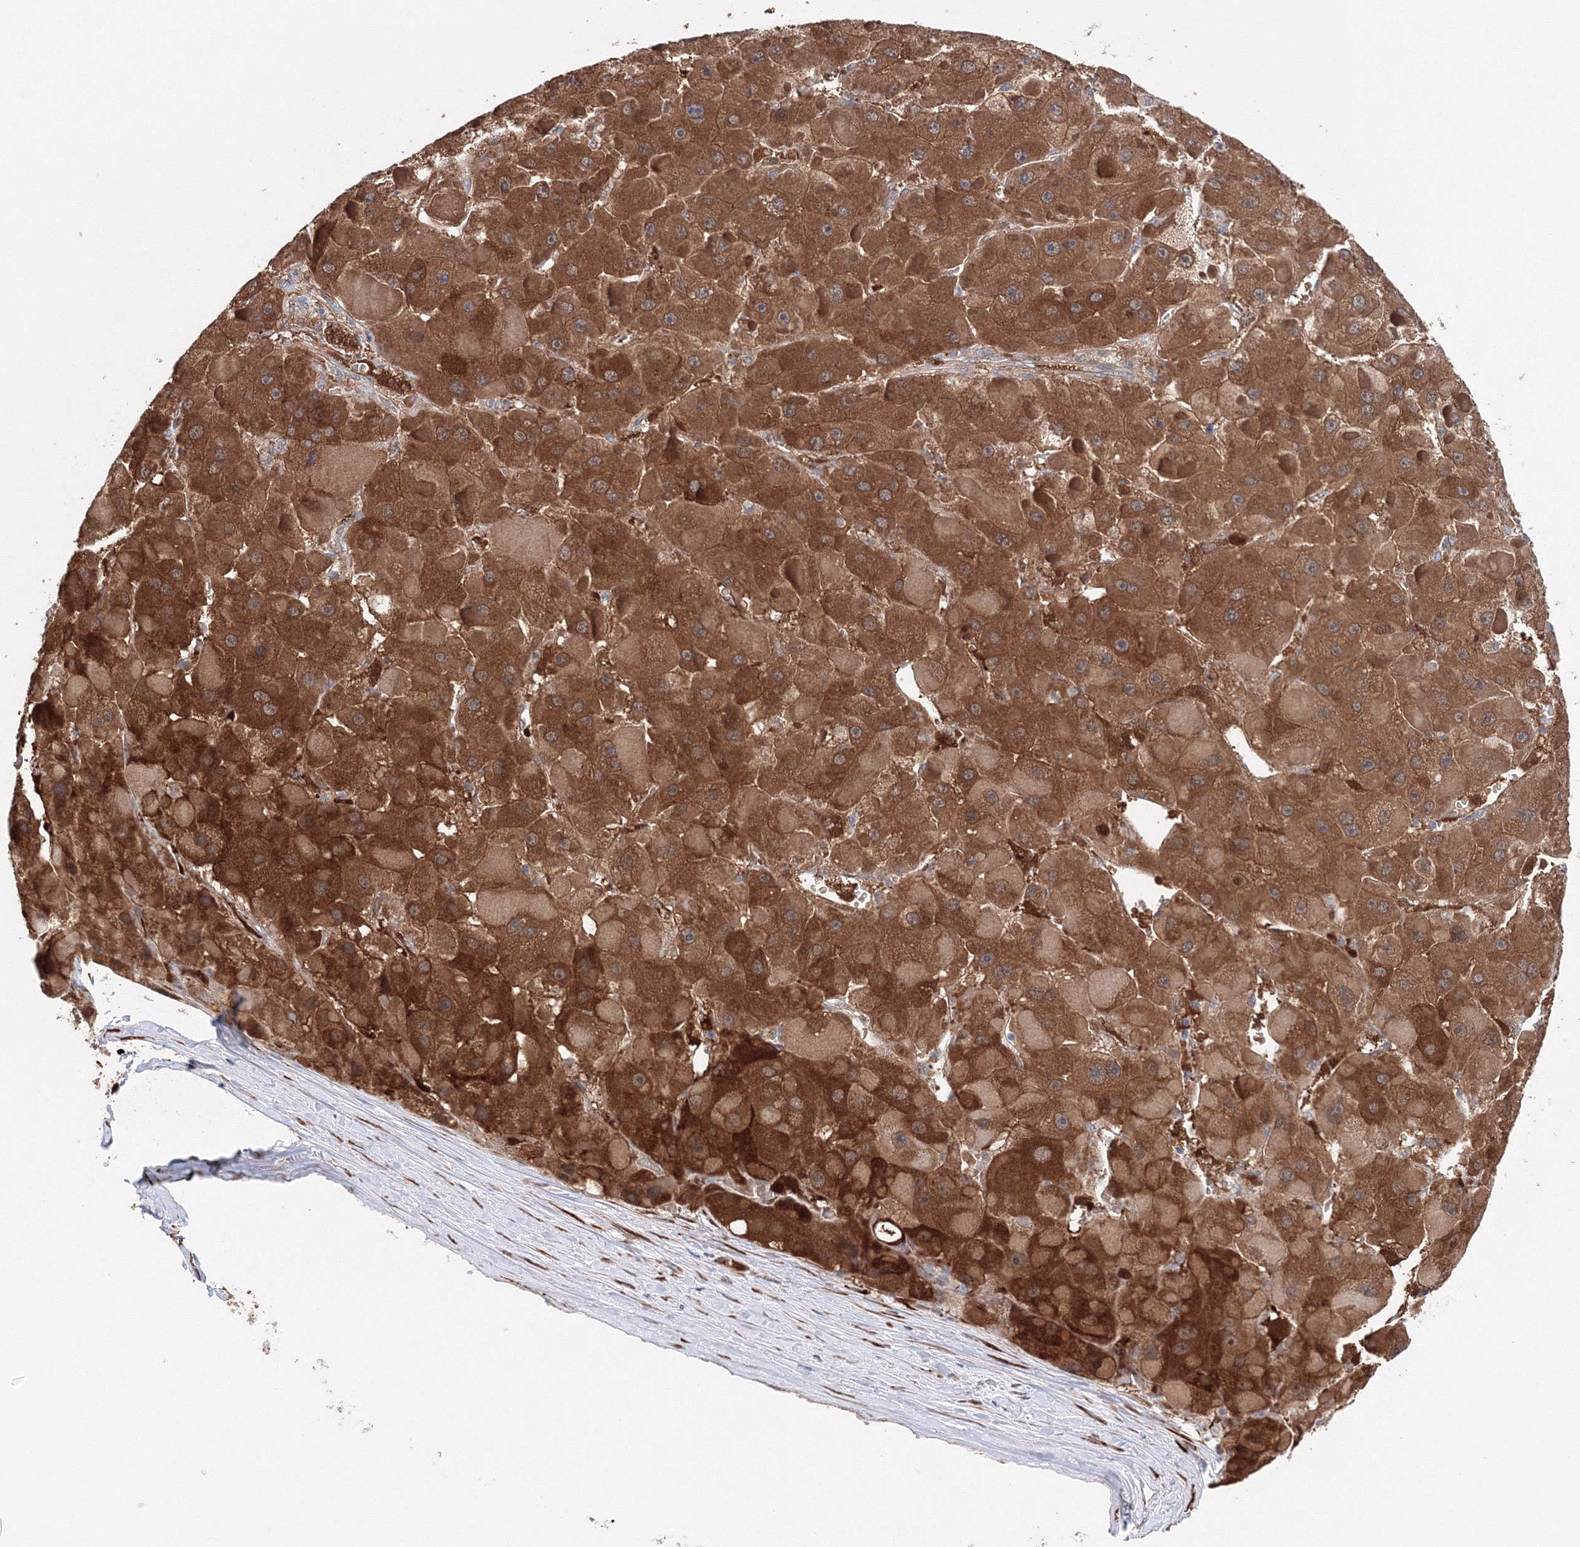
{"staining": {"intensity": "strong", "quantity": ">75%", "location": "cytoplasmic/membranous"}, "tissue": "liver cancer", "cell_type": "Tumor cells", "image_type": "cancer", "snomed": [{"axis": "morphology", "description": "Carcinoma, Hepatocellular, NOS"}, {"axis": "topography", "description": "Liver"}], "caption": "An image of hepatocellular carcinoma (liver) stained for a protein displays strong cytoplasmic/membranous brown staining in tumor cells.", "gene": "DIS3L2", "patient": {"sex": "female", "age": 73}}